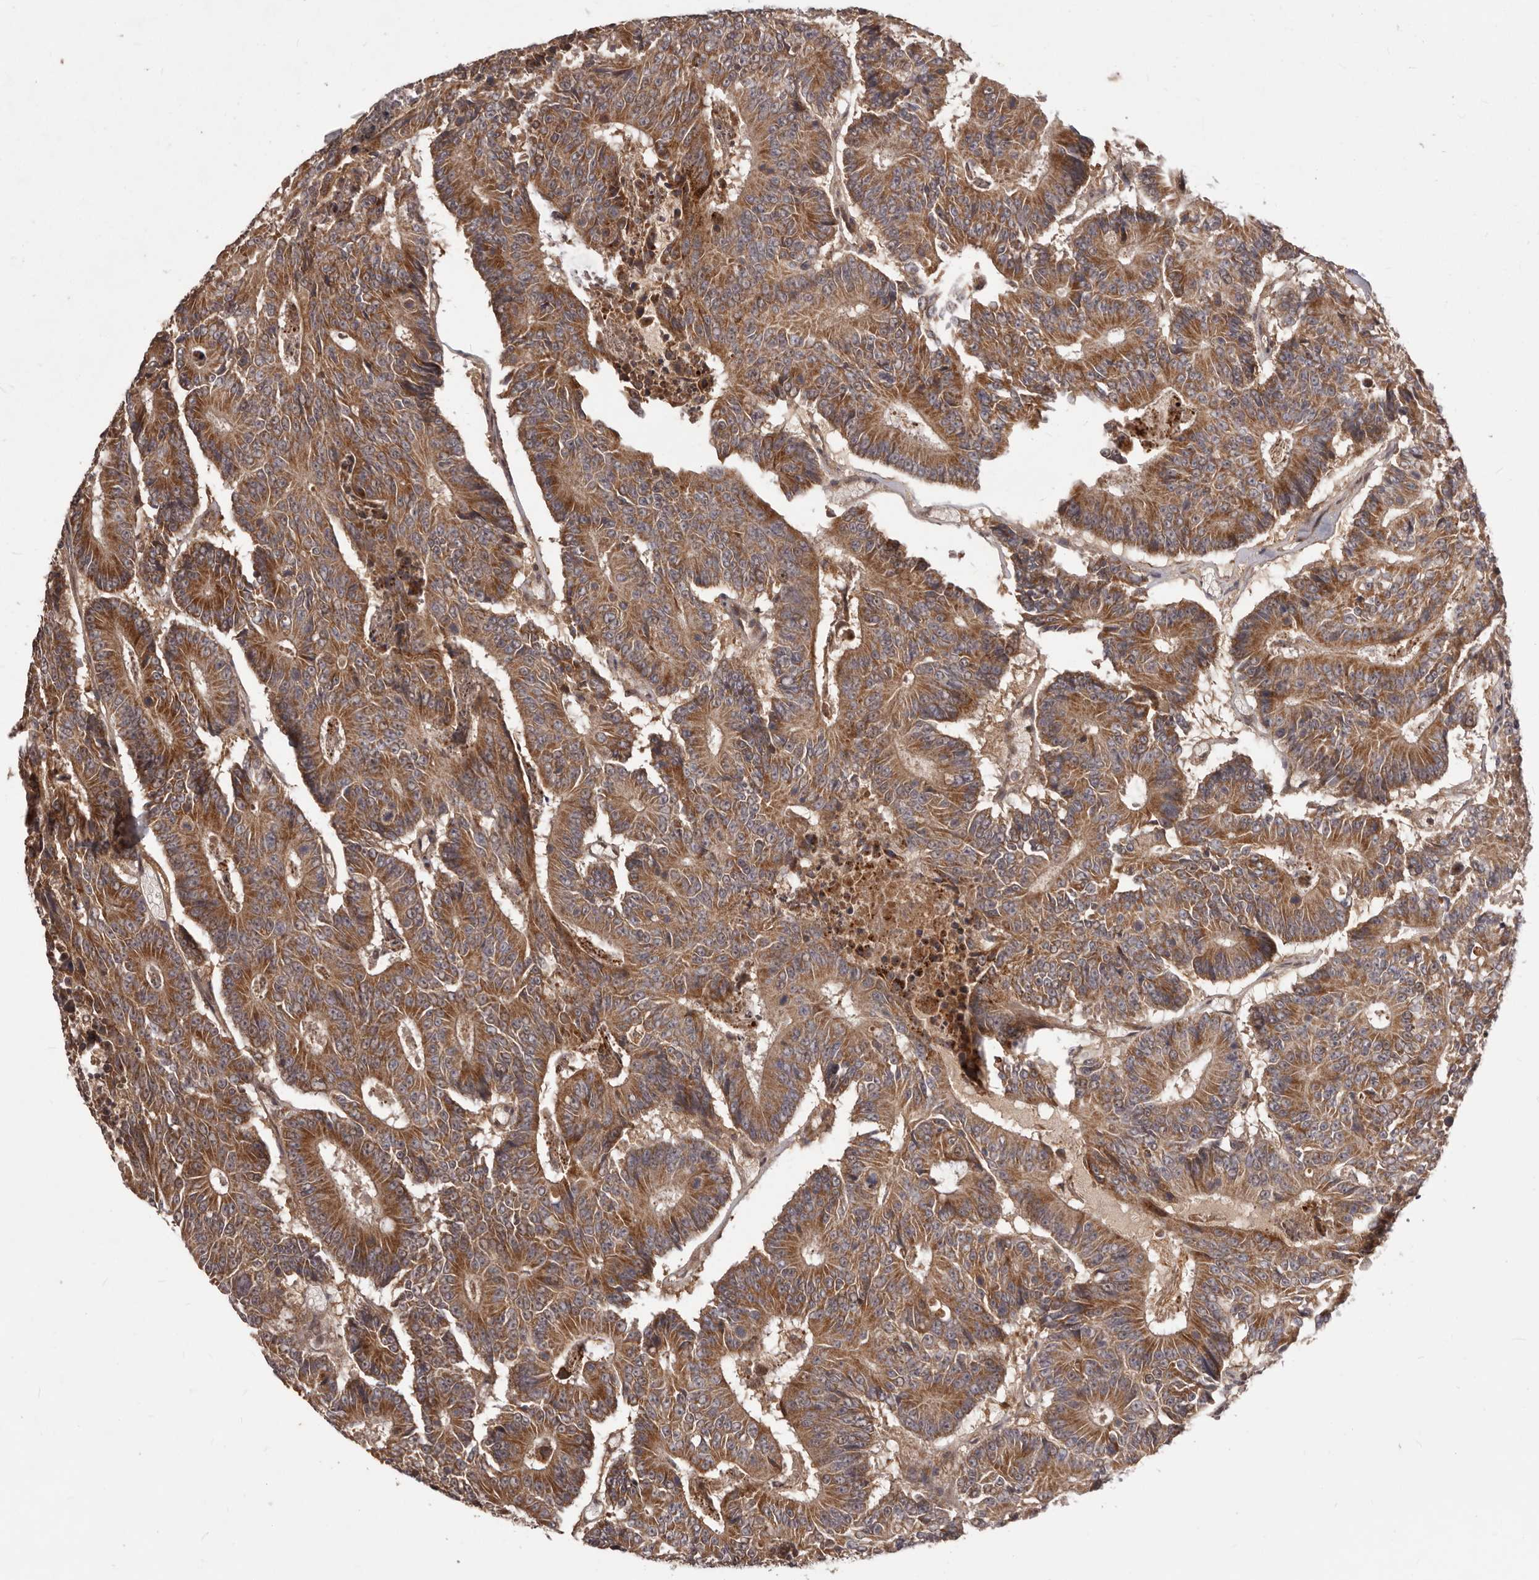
{"staining": {"intensity": "strong", "quantity": ">75%", "location": "cytoplasmic/membranous"}, "tissue": "colorectal cancer", "cell_type": "Tumor cells", "image_type": "cancer", "snomed": [{"axis": "morphology", "description": "Adenocarcinoma, NOS"}, {"axis": "topography", "description": "Colon"}], "caption": "Immunohistochemistry (IHC) of colorectal cancer (adenocarcinoma) displays high levels of strong cytoplasmic/membranous expression in approximately >75% of tumor cells.", "gene": "MTO1", "patient": {"sex": "male", "age": 83}}